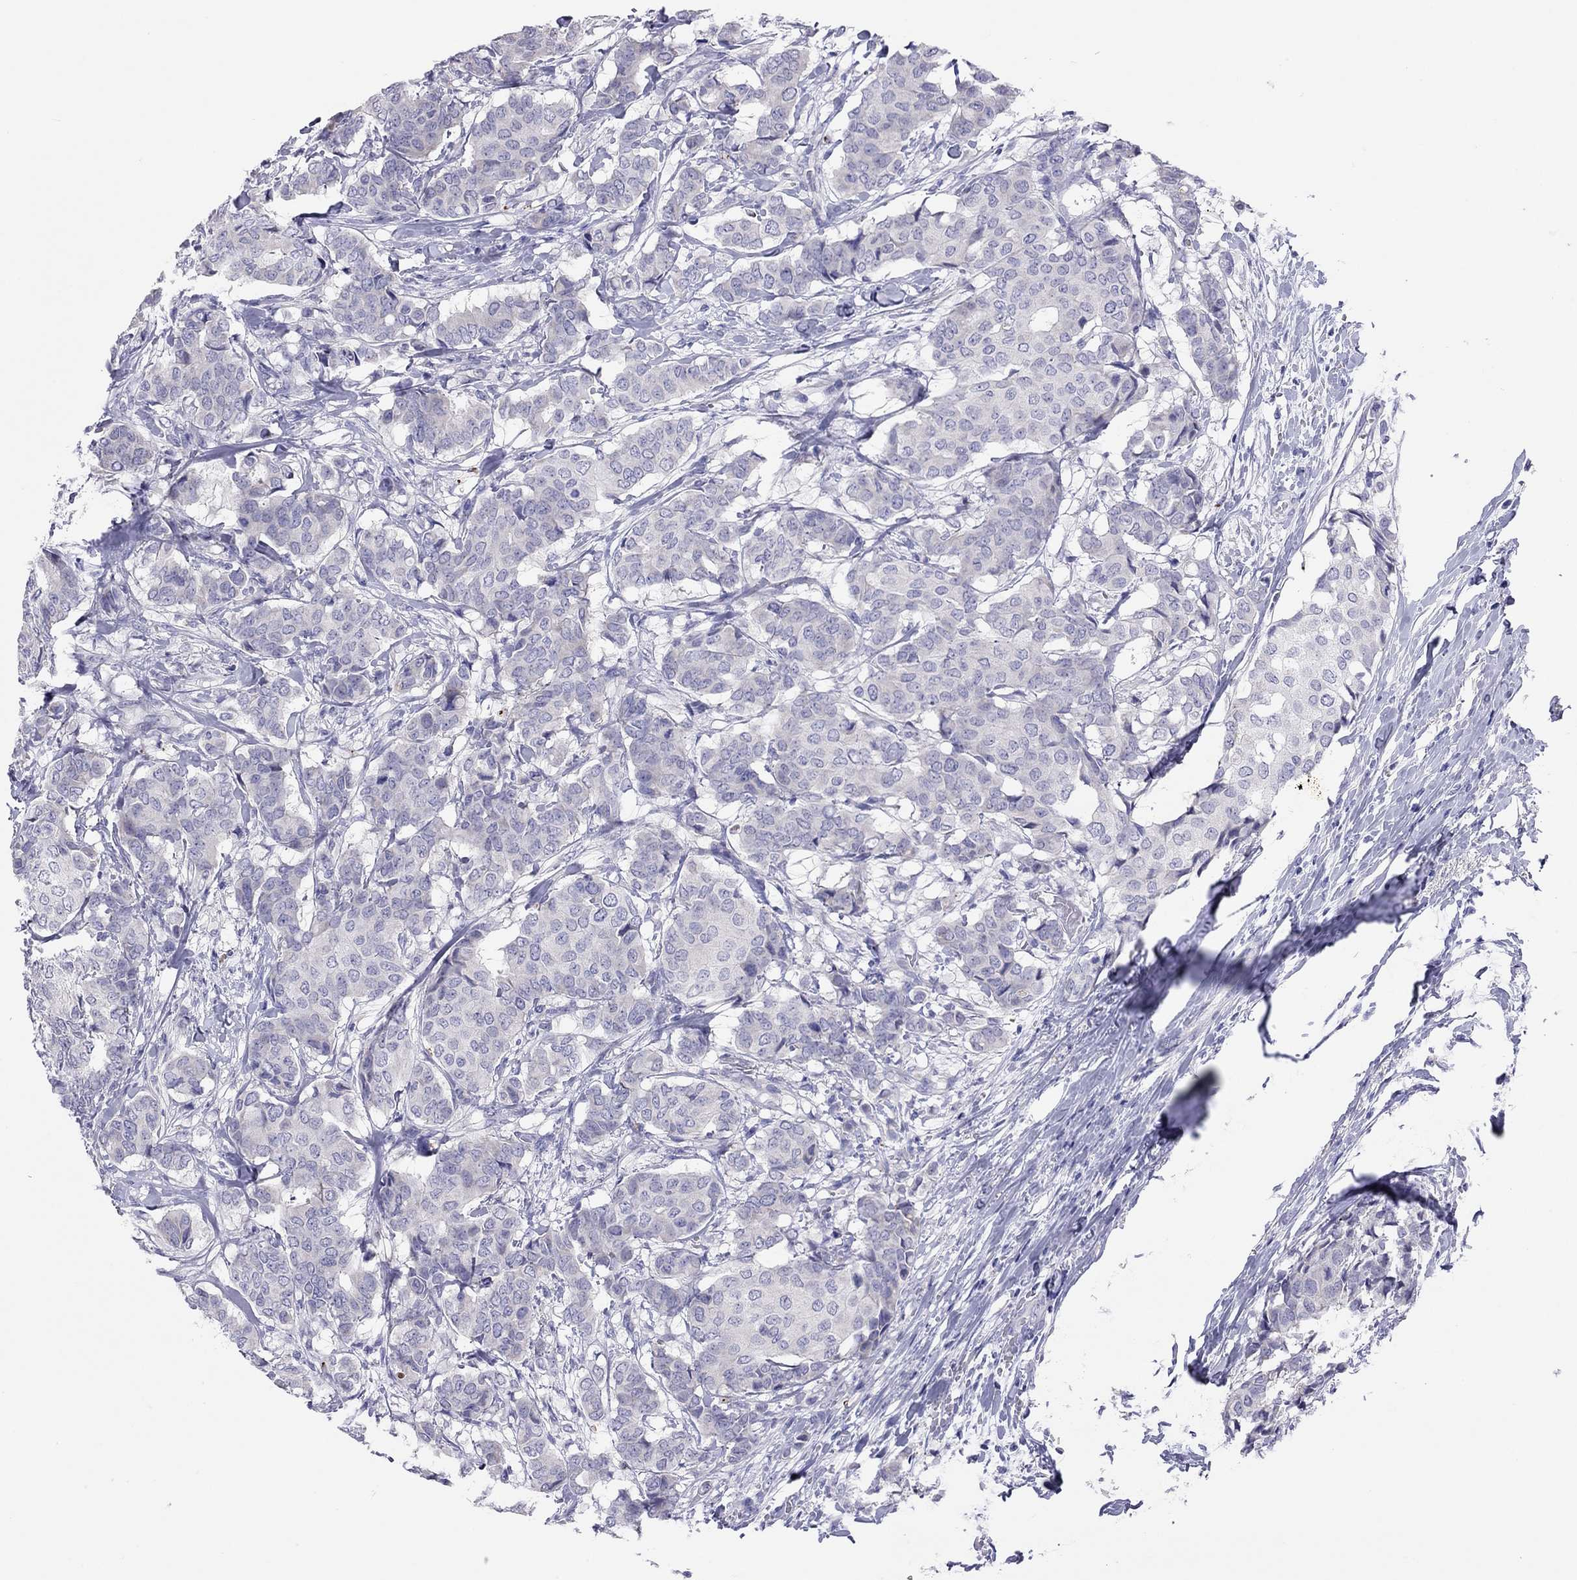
{"staining": {"intensity": "negative", "quantity": "none", "location": "none"}, "tissue": "breast cancer", "cell_type": "Tumor cells", "image_type": "cancer", "snomed": [{"axis": "morphology", "description": "Duct carcinoma"}, {"axis": "topography", "description": "Breast"}], "caption": "A histopathology image of human breast intraductal carcinoma is negative for staining in tumor cells. (DAB (3,3'-diaminobenzidine) immunohistochemistry visualized using brightfield microscopy, high magnification).", "gene": "COL9A1", "patient": {"sex": "female", "age": 75}}